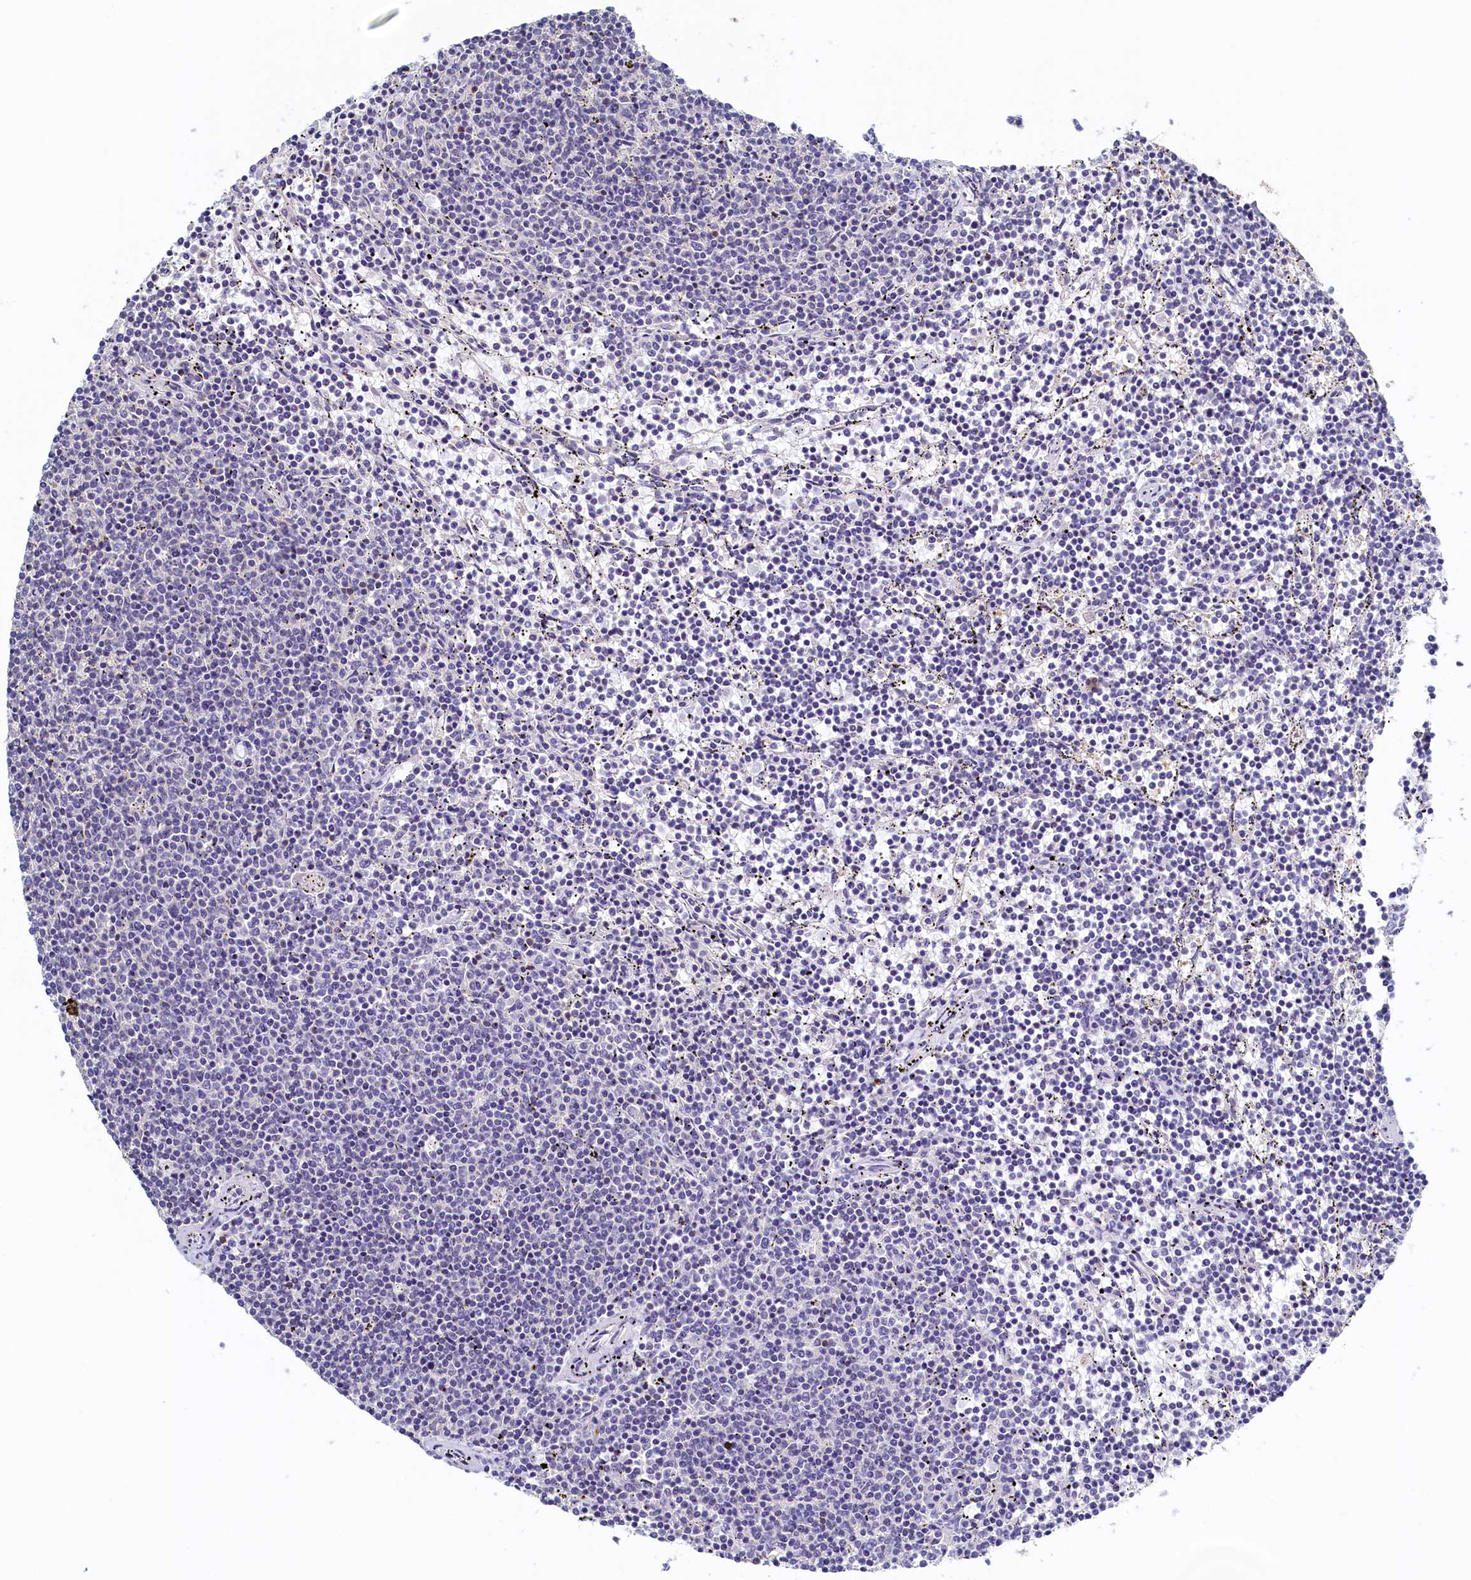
{"staining": {"intensity": "negative", "quantity": "none", "location": "none"}, "tissue": "lymphoma", "cell_type": "Tumor cells", "image_type": "cancer", "snomed": [{"axis": "morphology", "description": "Malignant lymphoma, non-Hodgkin's type, Low grade"}, {"axis": "topography", "description": "Spleen"}], "caption": "Human lymphoma stained for a protein using immunohistochemistry demonstrates no staining in tumor cells.", "gene": "MOSPD3", "patient": {"sex": "female", "age": 50}}